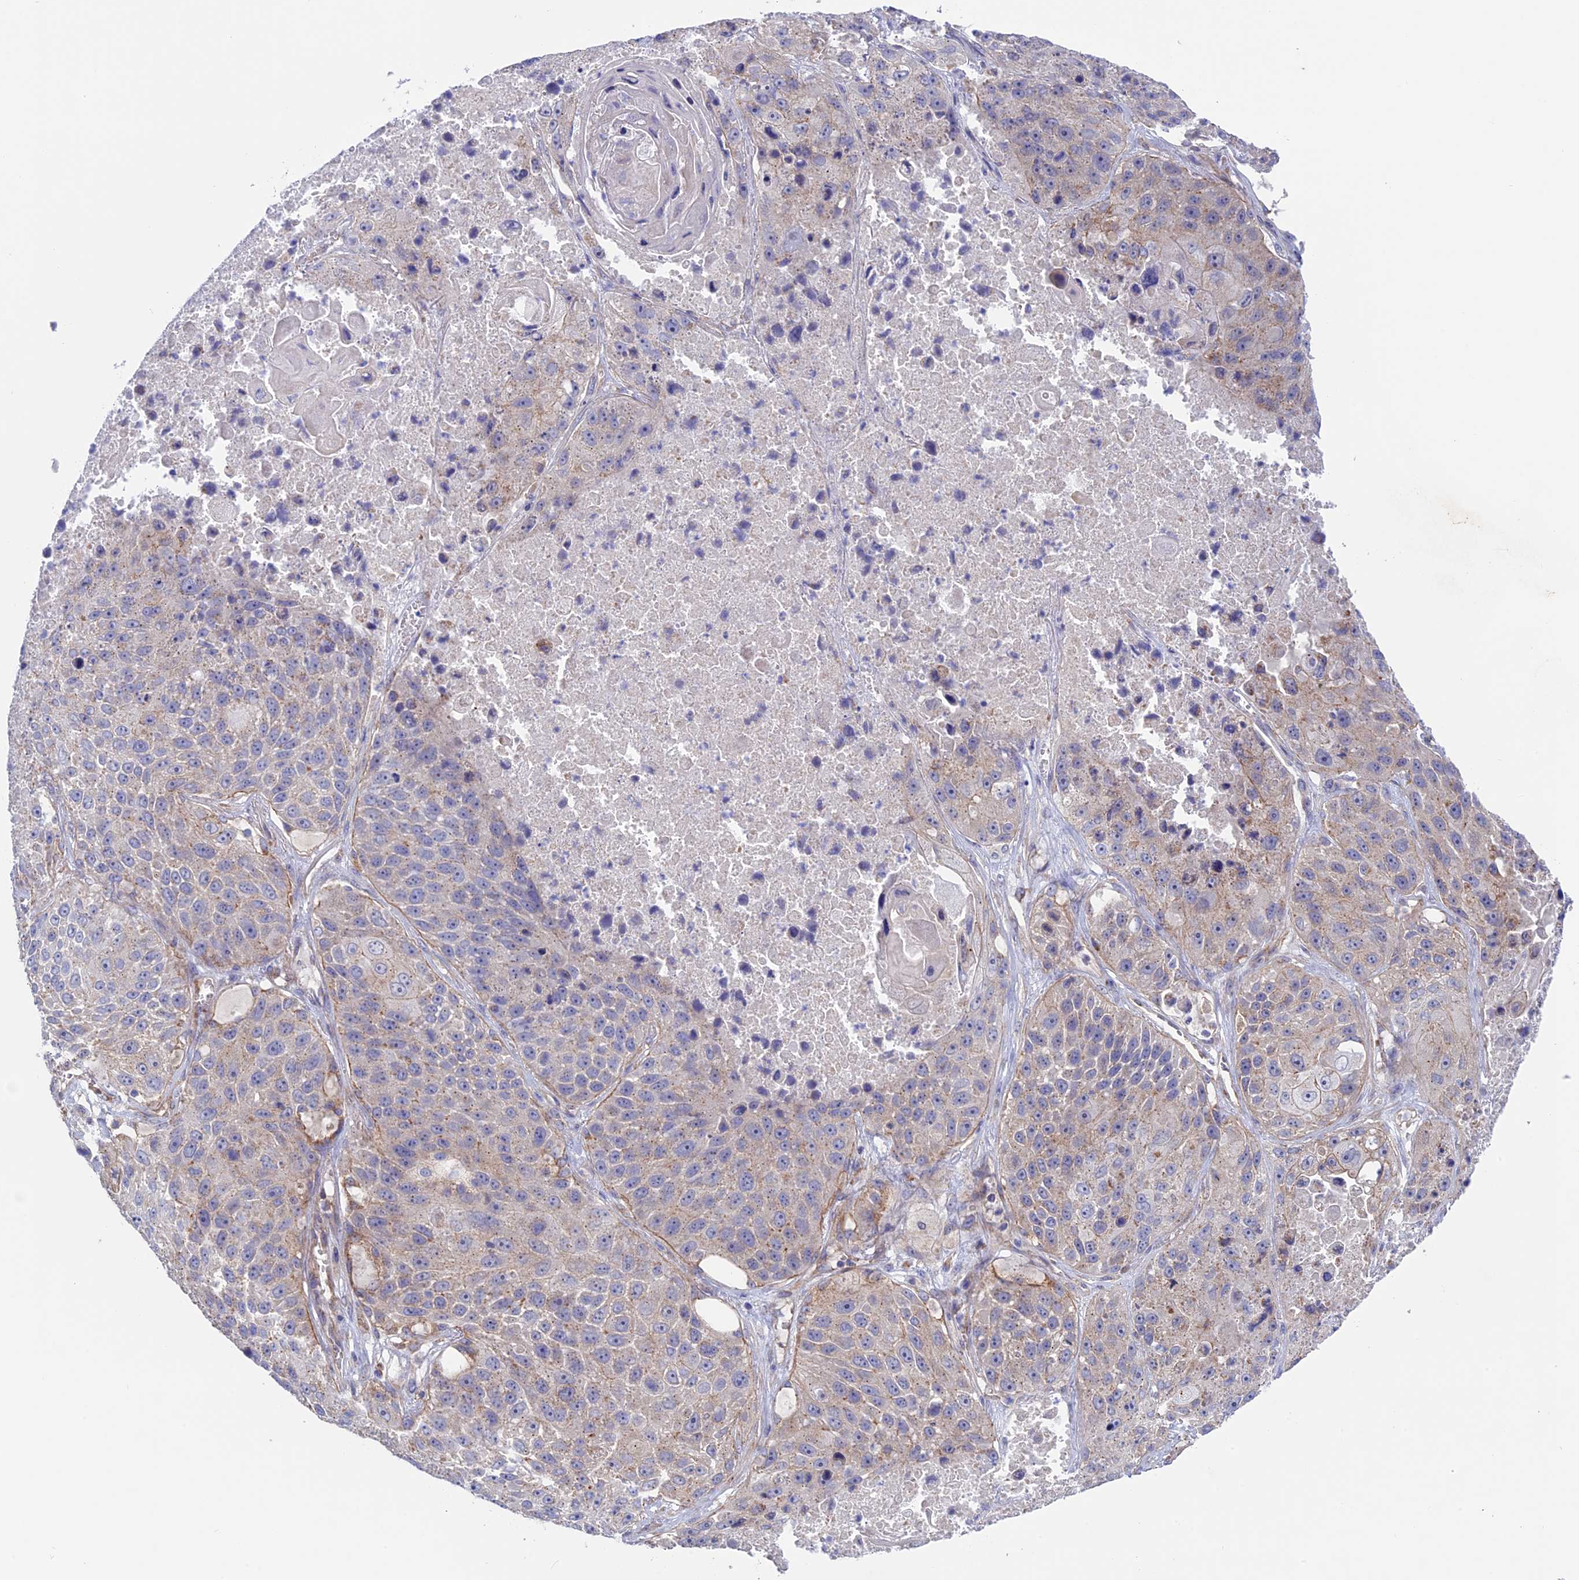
{"staining": {"intensity": "weak", "quantity": "<25%", "location": "cytoplasmic/membranous"}, "tissue": "lung cancer", "cell_type": "Tumor cells", "image_type": "cancer", "snomed": [{"axis": "morphology", "description": "Squamous cell carcinoma, NOS"}, {"axis": "topography", "description": "Lung"}], "caption": "Lung cancer (squamous cell carcinoma) was stained to show a protein in brown. There is no significant positivity in tumor cells.", "gene": "ETFDH", "patient": {"sex": "male", "age": 61}}